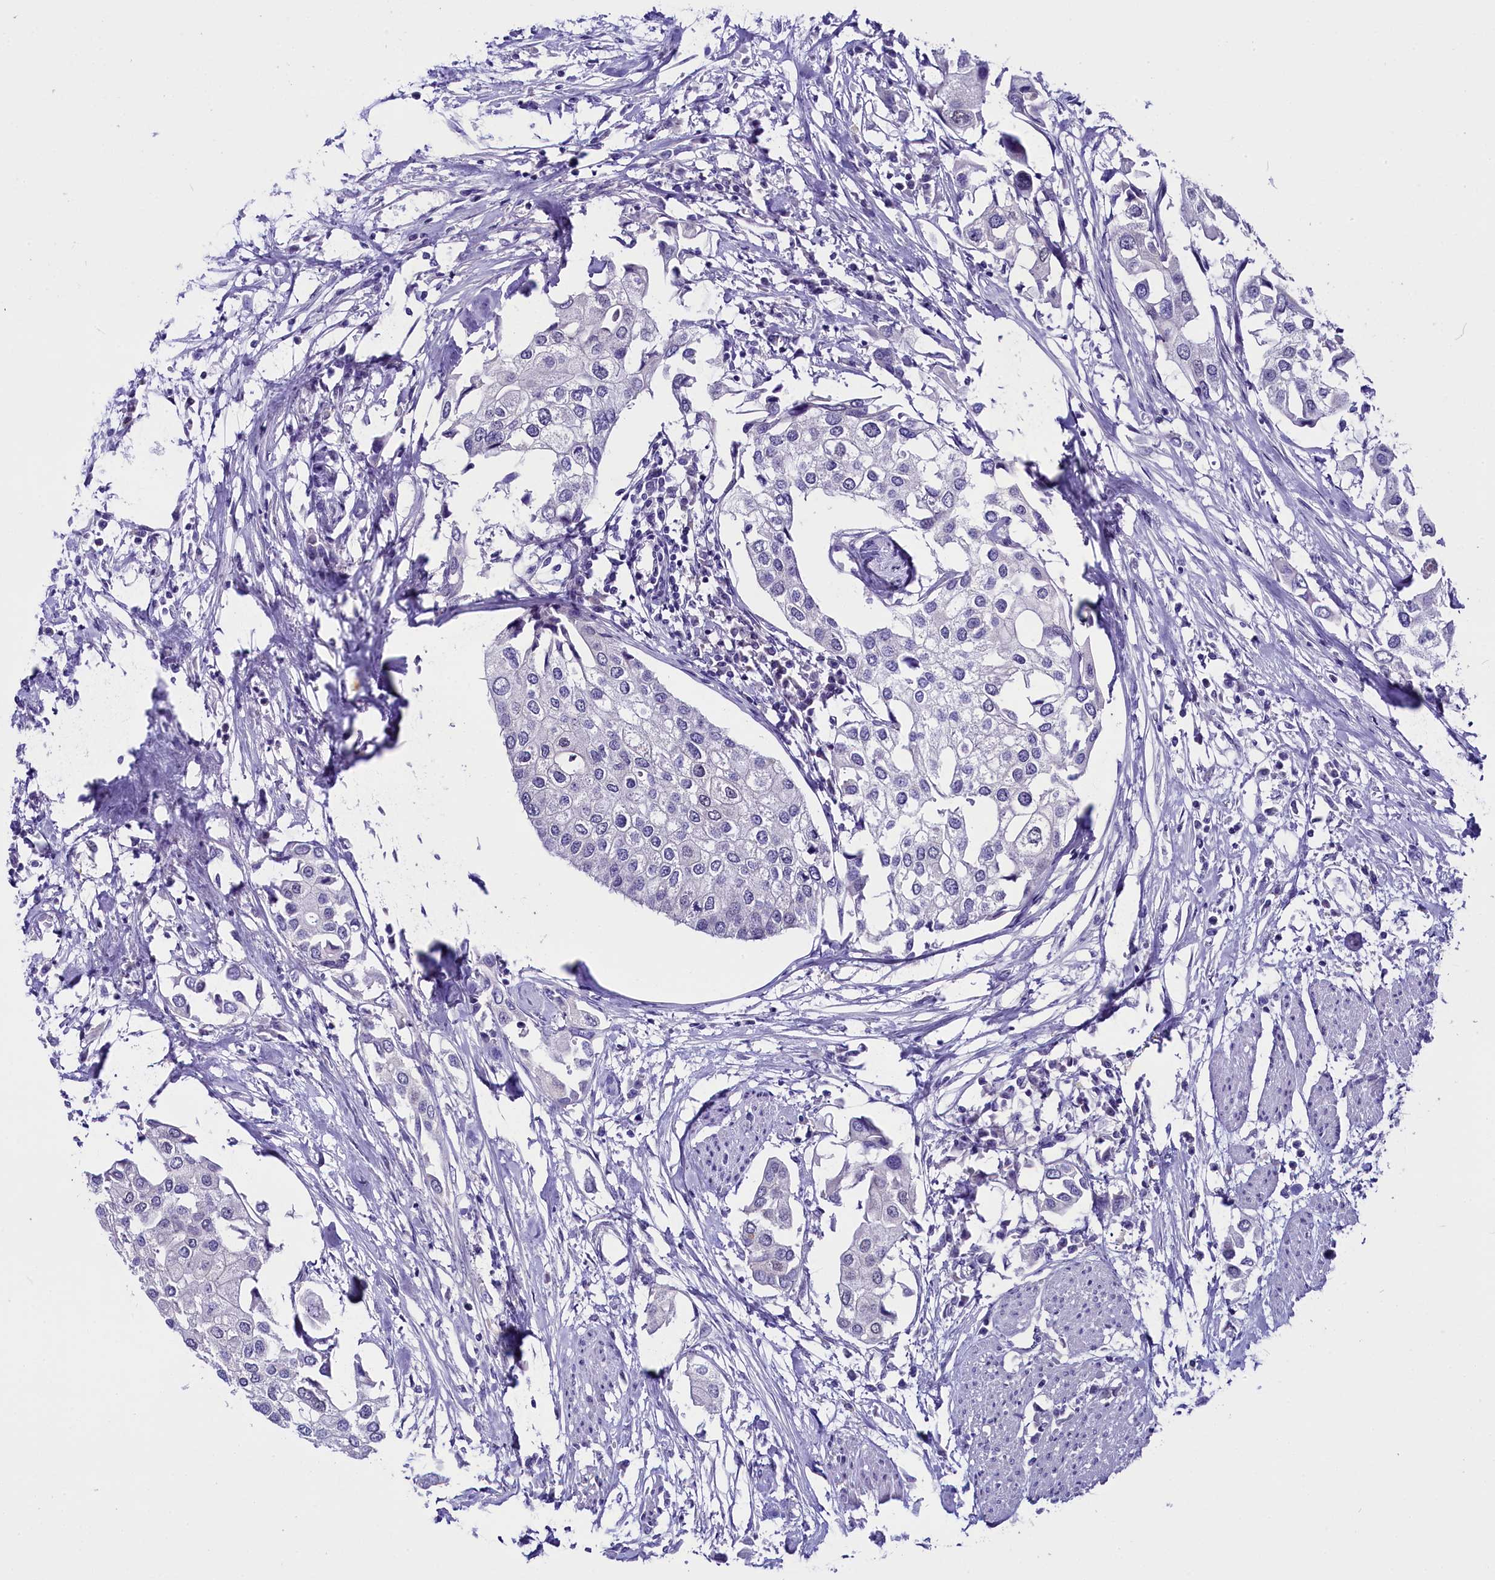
{"staining": {"intensity": "negative", "quantity": "none", "location": "none"}, "tissue": "urothelial cancer", "cell_type": "Tumor cells", "image_type": "cancer", "snomed": [{"axis": "morphology", "description": "Urothelial carcinoma, High grade"}, {"axis": "topography", "description": "Urinary bladder"}], "caption": "A photomicrograph of urothelial cancer stained for a protein exhibits no brown staining in tumor cells. (IHC, brightfield microscopy, high magnification).", "gene": "OSGEP", "patient": {"sex": "male", "age": 64}}